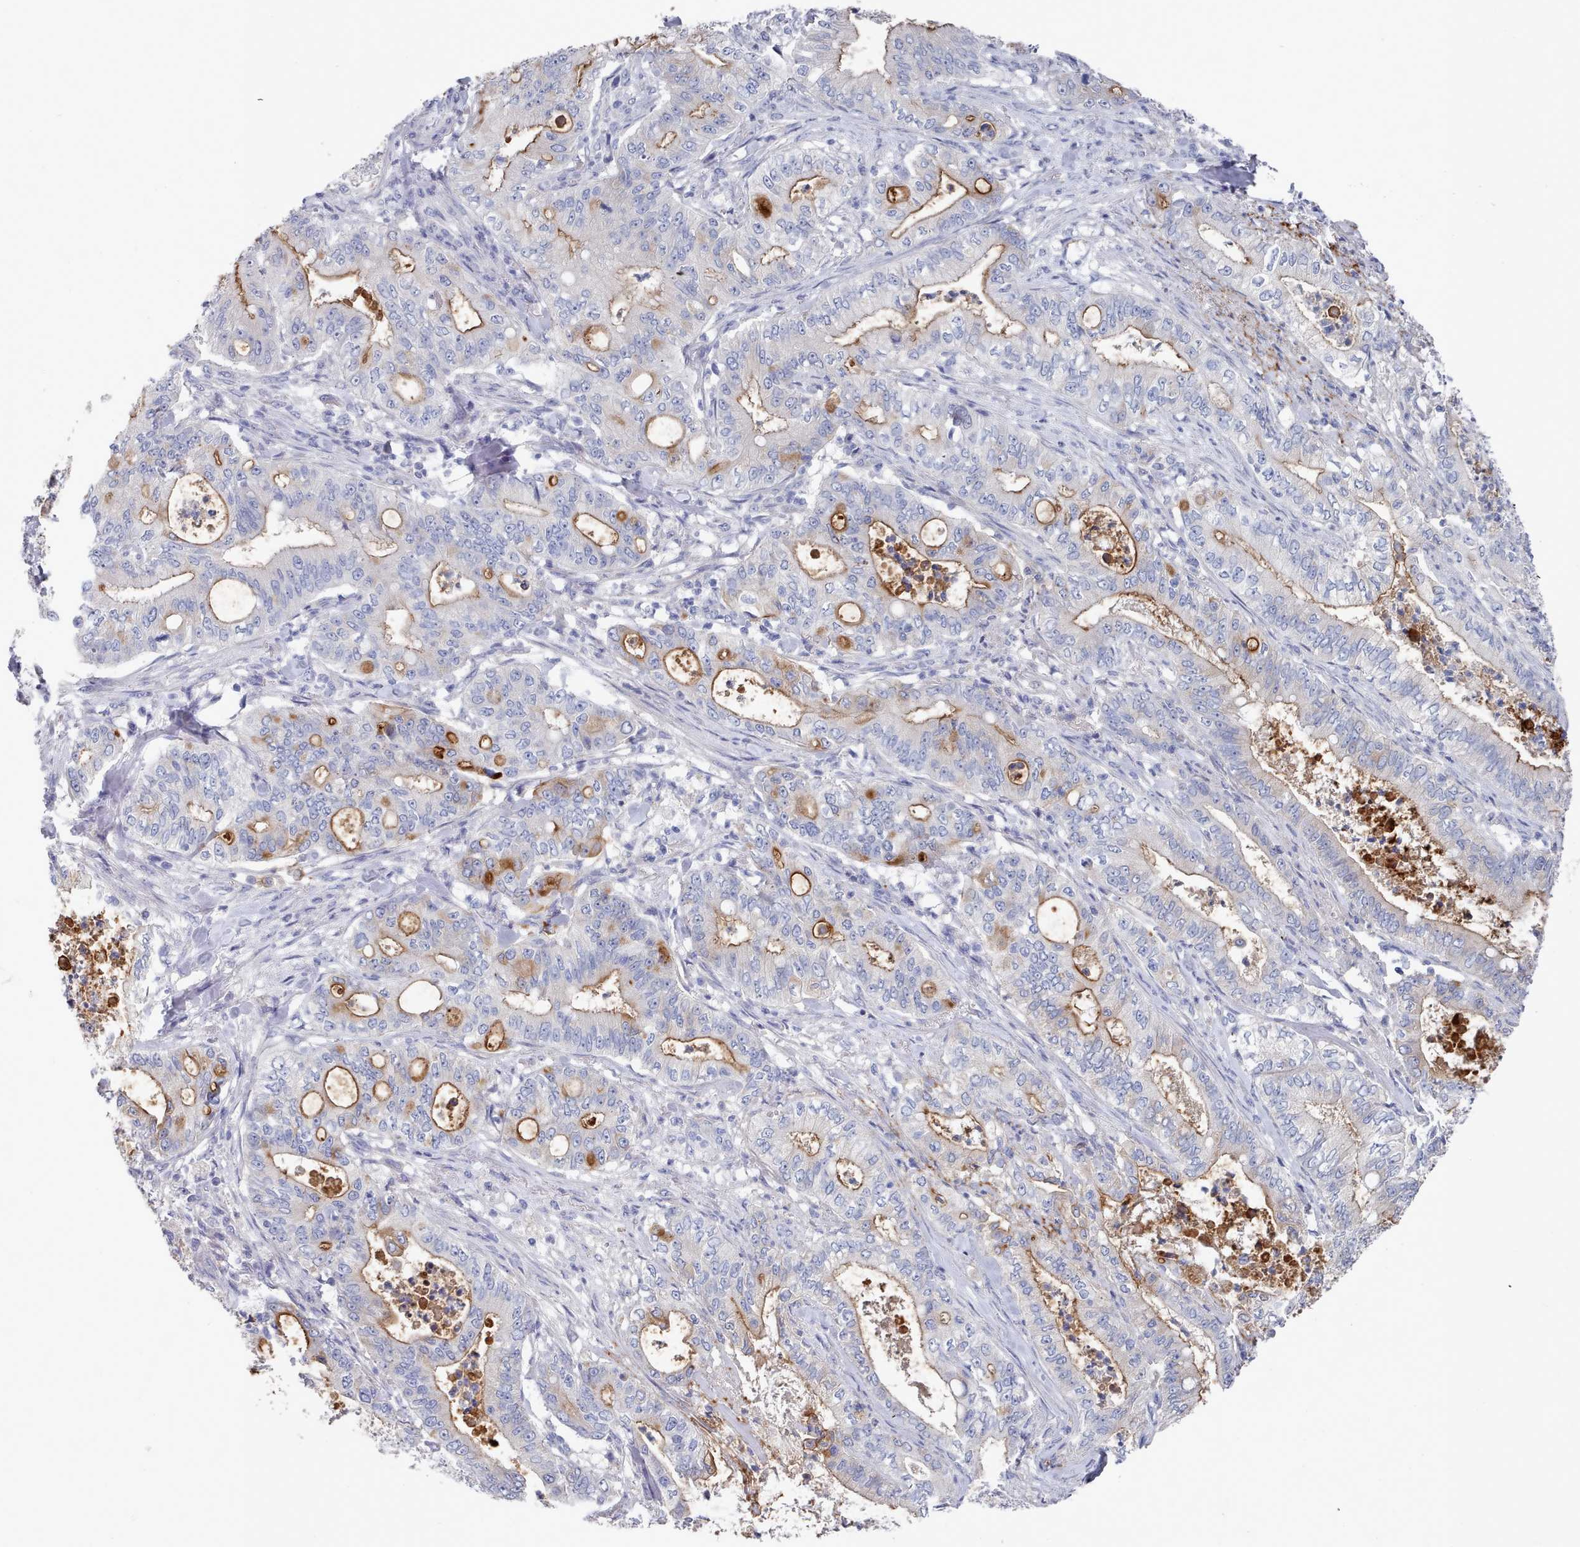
{"staining": {"intensity": "moderate", "quantity": "25%-75%", "location": "cytoplasmic/membranous"}, "tissue": "pancreatic cancer", "cell_type": "Tumor cells", "image_type": "cancer", "snomed": [{"axis": "morphology", "description": "Adenocarcinoma, NOS"}, {"axis": "topography", "description": "Pancreas"}], "caption": "Pancreatic adenocarcinoma tissue reveals moderate cytoplasmic/membranous expression in about 25%-75% of tumor cells", "gene": "ACAD11", "patient": {"sex": "male", "age": 71}}